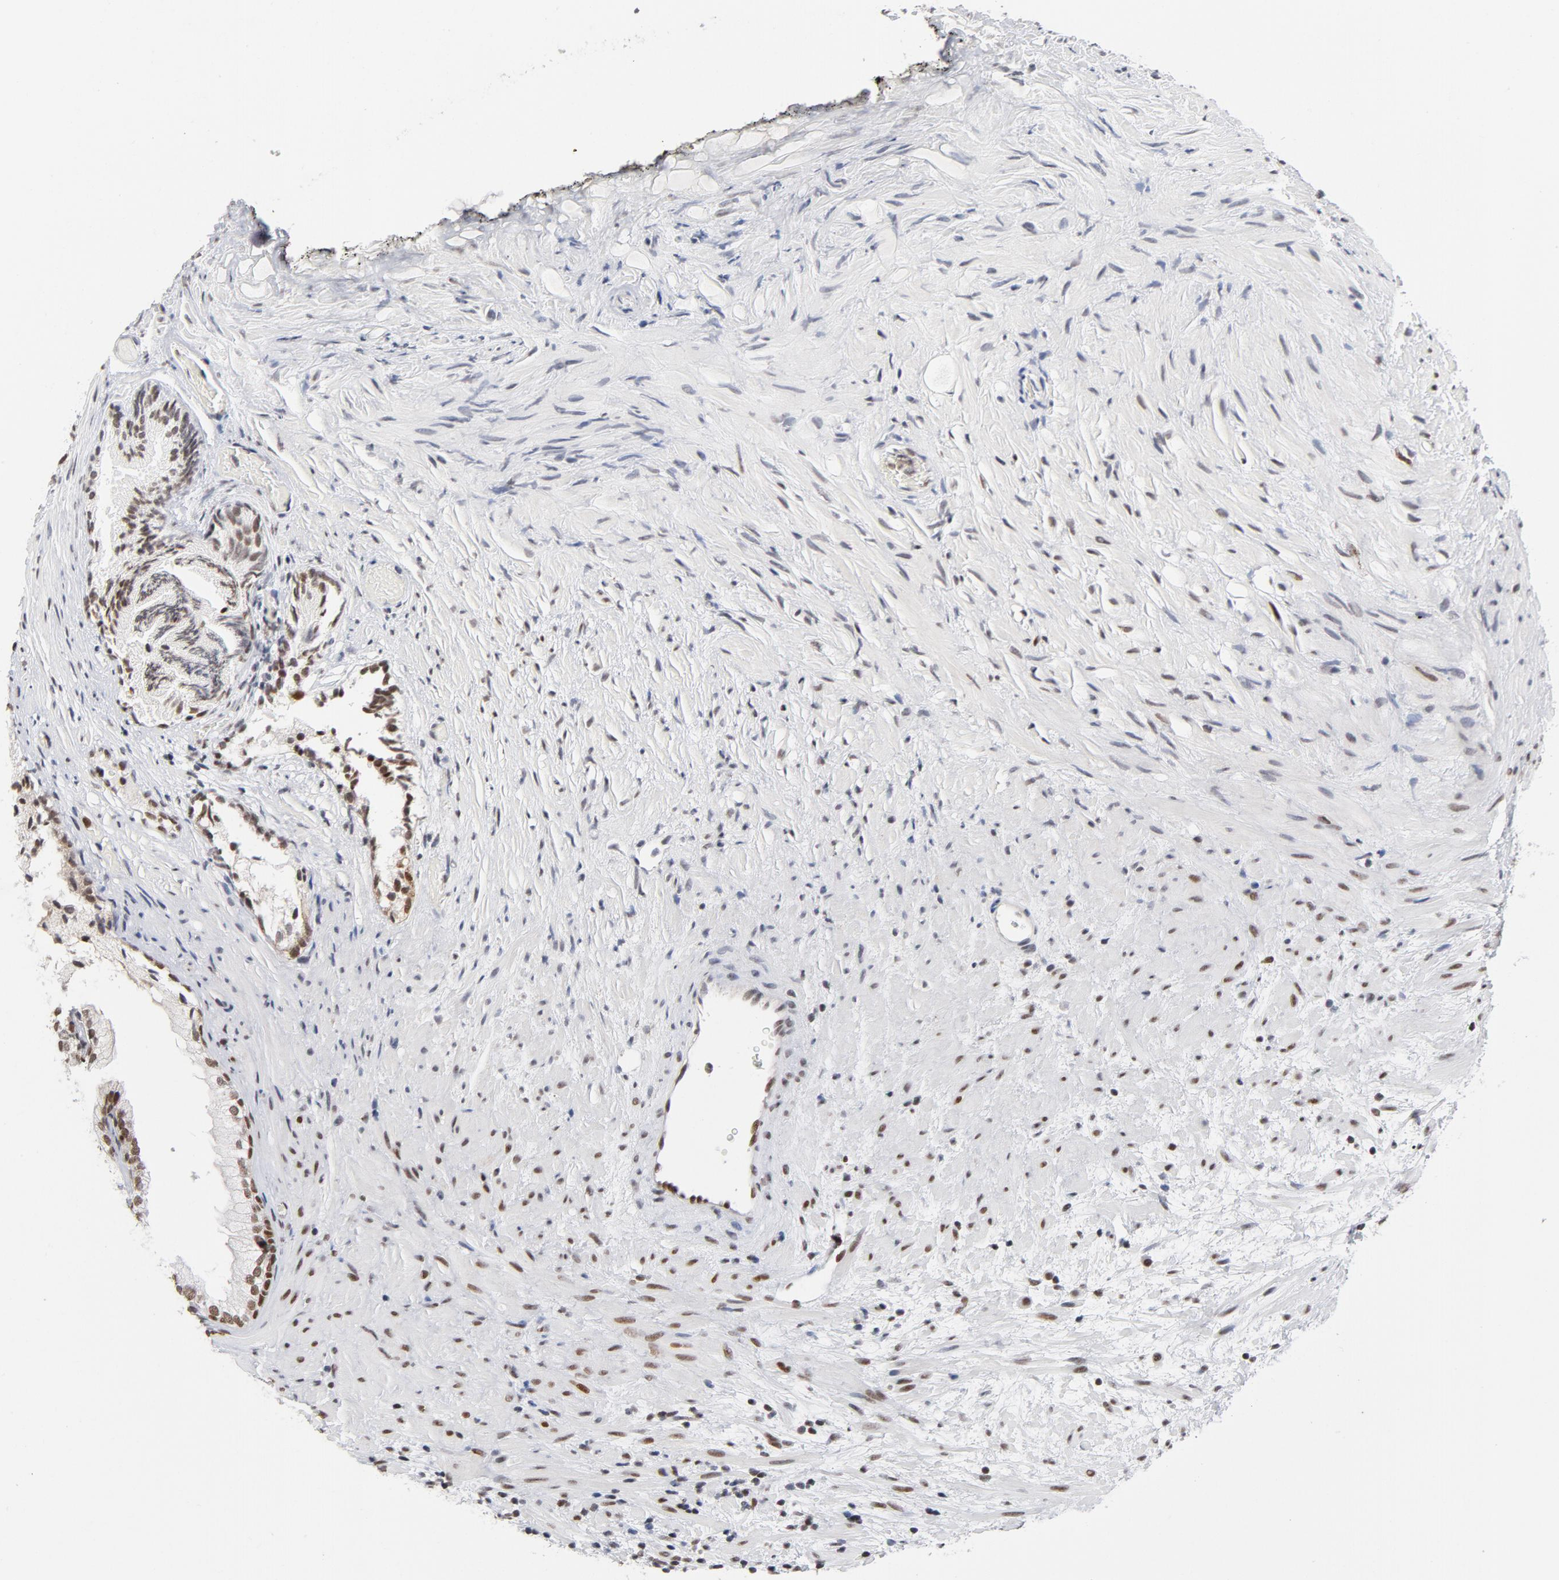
{"staining": {"intensity": "moderate", "quantity": "25%-75%", "location": "nuclear"}, "tissue": "prostate", "cell_type": "Glandular cells", "image_type": "normal", "snomed": [{"axis": "morphology", "description": "Normal tissue, NOS"}, {"axis": "topography", "description": "Prostate"}], "caption": "Normal prostate was stained to show a protein in brown. There is medium levels of moderate nuclear expression in approximately 25%-75% of glandular cells.", "gene": "RFC4", "patient": {"sex": "male", "age": 76}}